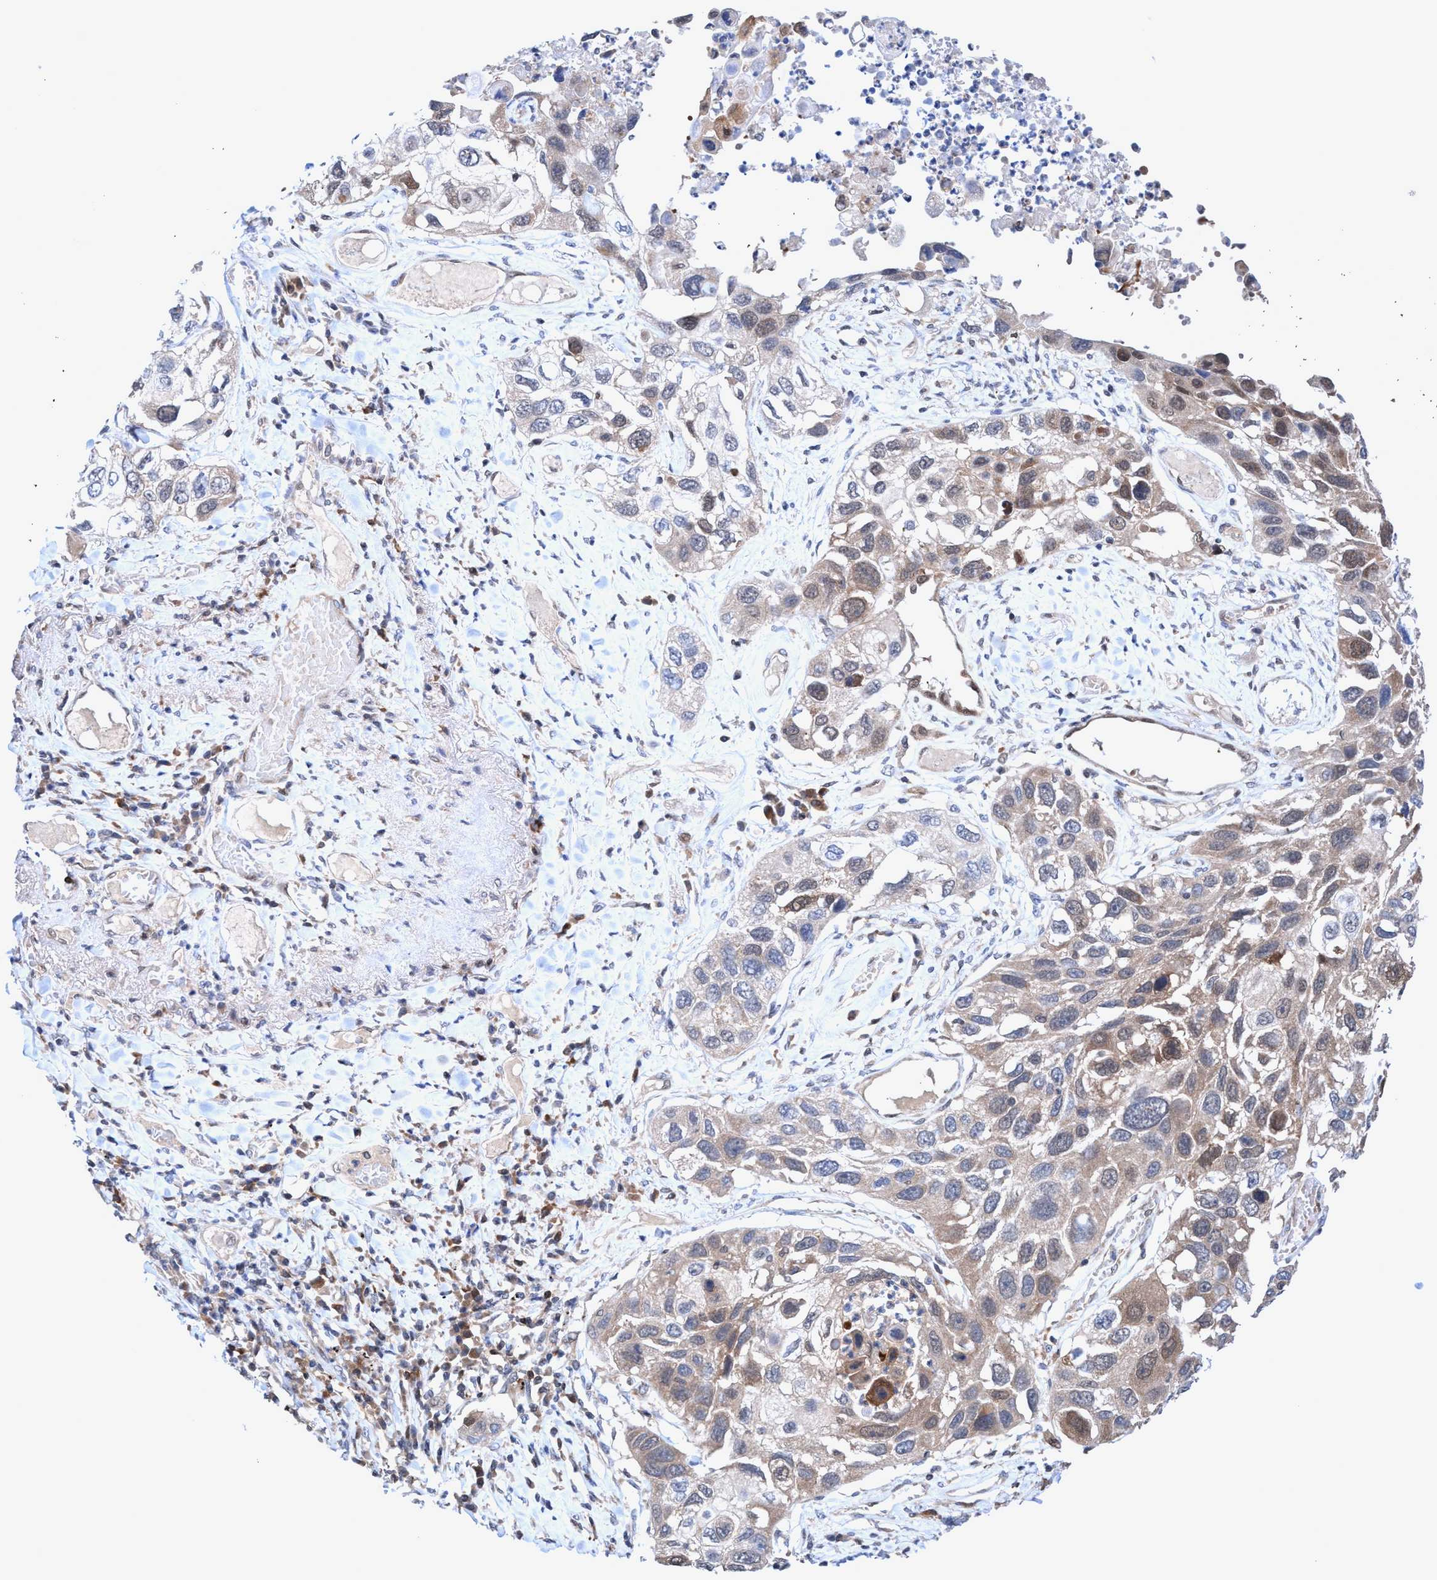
{"staining": {"intensity": "weak", "quantity": ">75%", "location": "cytoplasmic/membranous"}, "tissue": "lung cancer", "cell_type": "Tumor cells", "image_type": "cancer", "snomed": [{"axis": "morphology", "description": "Squamous cell carcinoma, NOS"}, {"axis": "topography", "description": "Lung"}], "caption": "This photomicrograph shows immunohistochemistry staining of lung cancer, with low weak cytoplasmic/membranous expression in about >75% of tumor cells.", "gene": "GLOD4", "patient": {"sex": "male", "age": 71}}